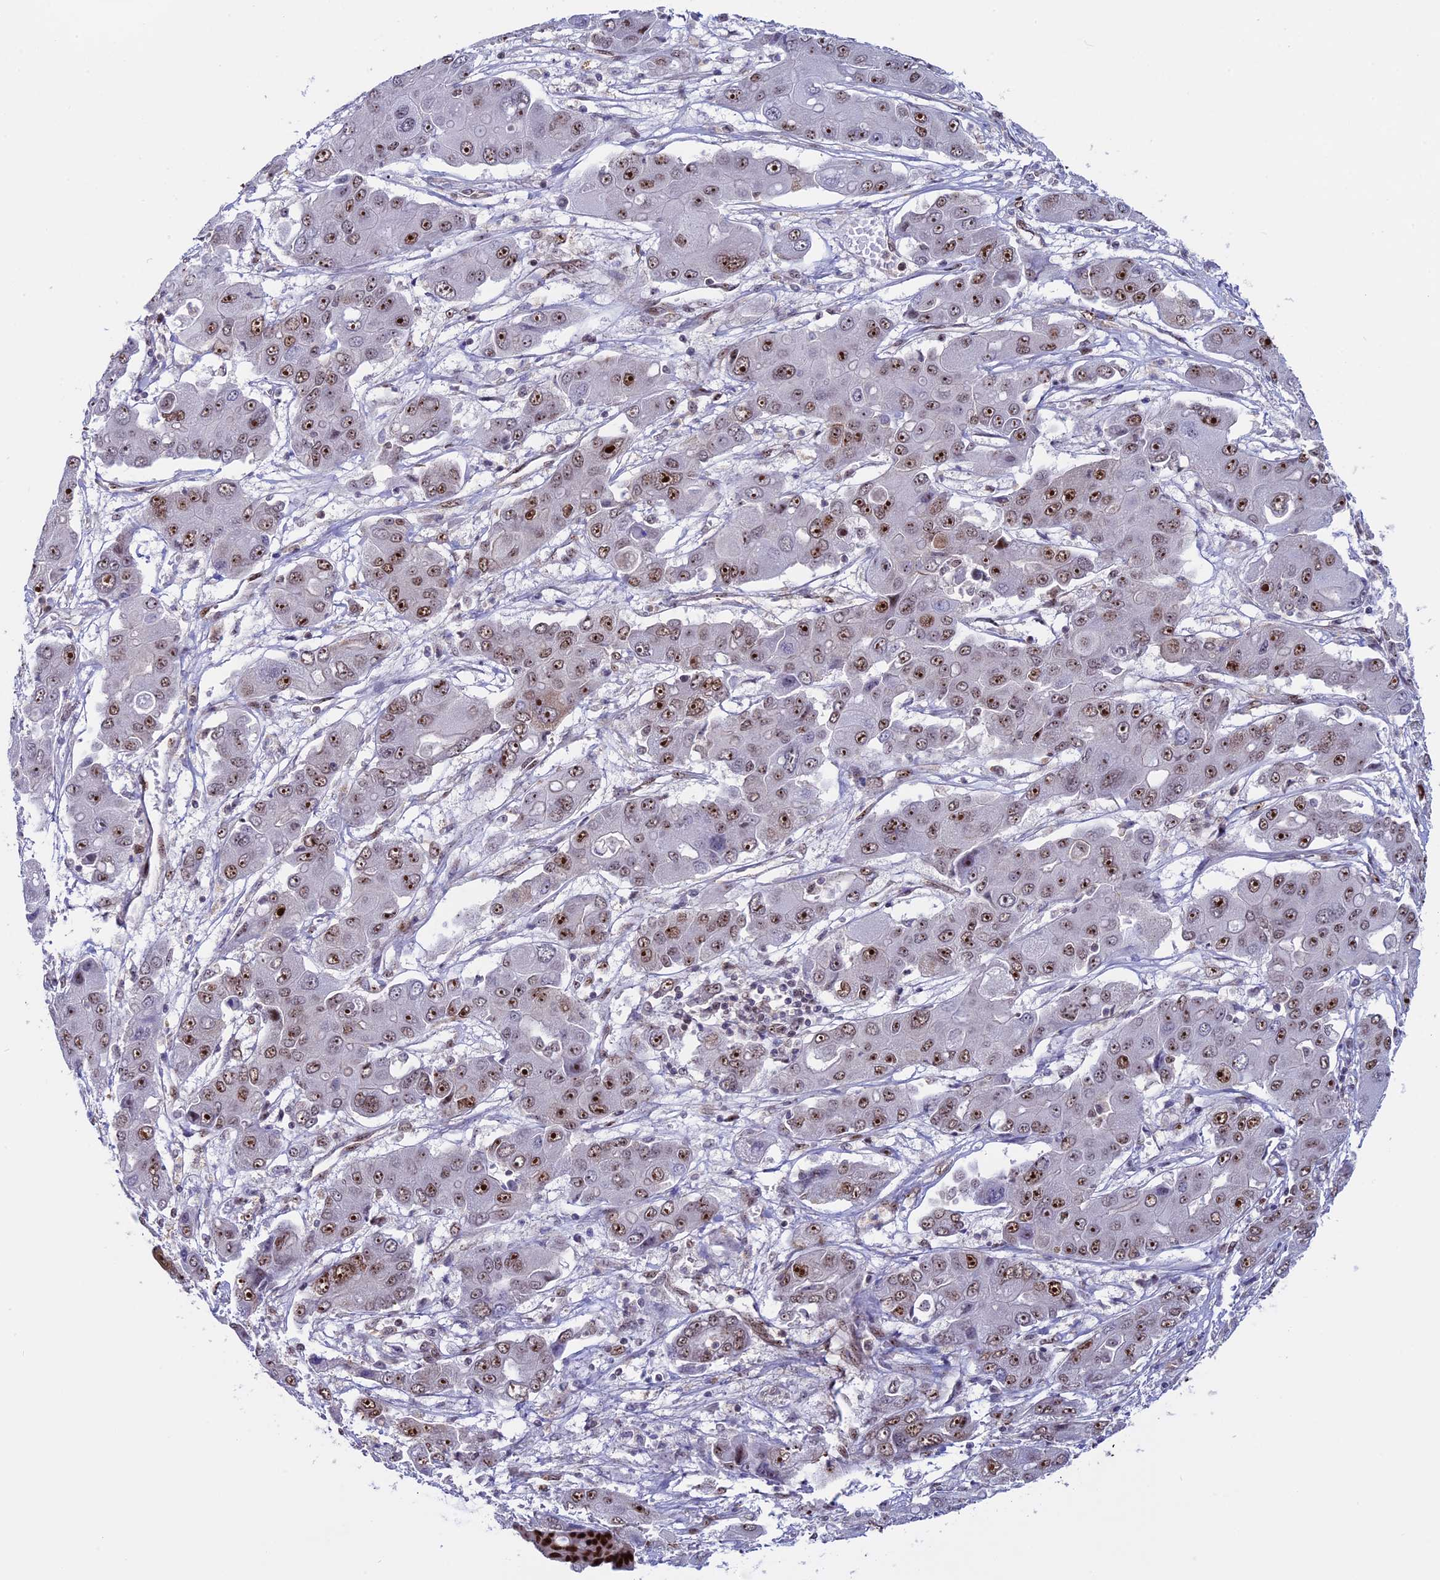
{"staining": {"intensity": "moderate", "quantity": ">75%", "location": "nuclear"}, "tissue": "liver cancer", "cell_type": "Tumor cells", "image_type": "cancer", "snomed": [{"axis": "morphology", "description": "Cholangiocarcinoma"}, {"axis": "topography", "description": "Liver"}], "caption": "Human liver cancer stained with a brown dye reveals moderate nuclear positive expression in approximately >75% of tumor cells.", "gene": "CCDC86", "patient": {"sex": "male", "age": 67}}